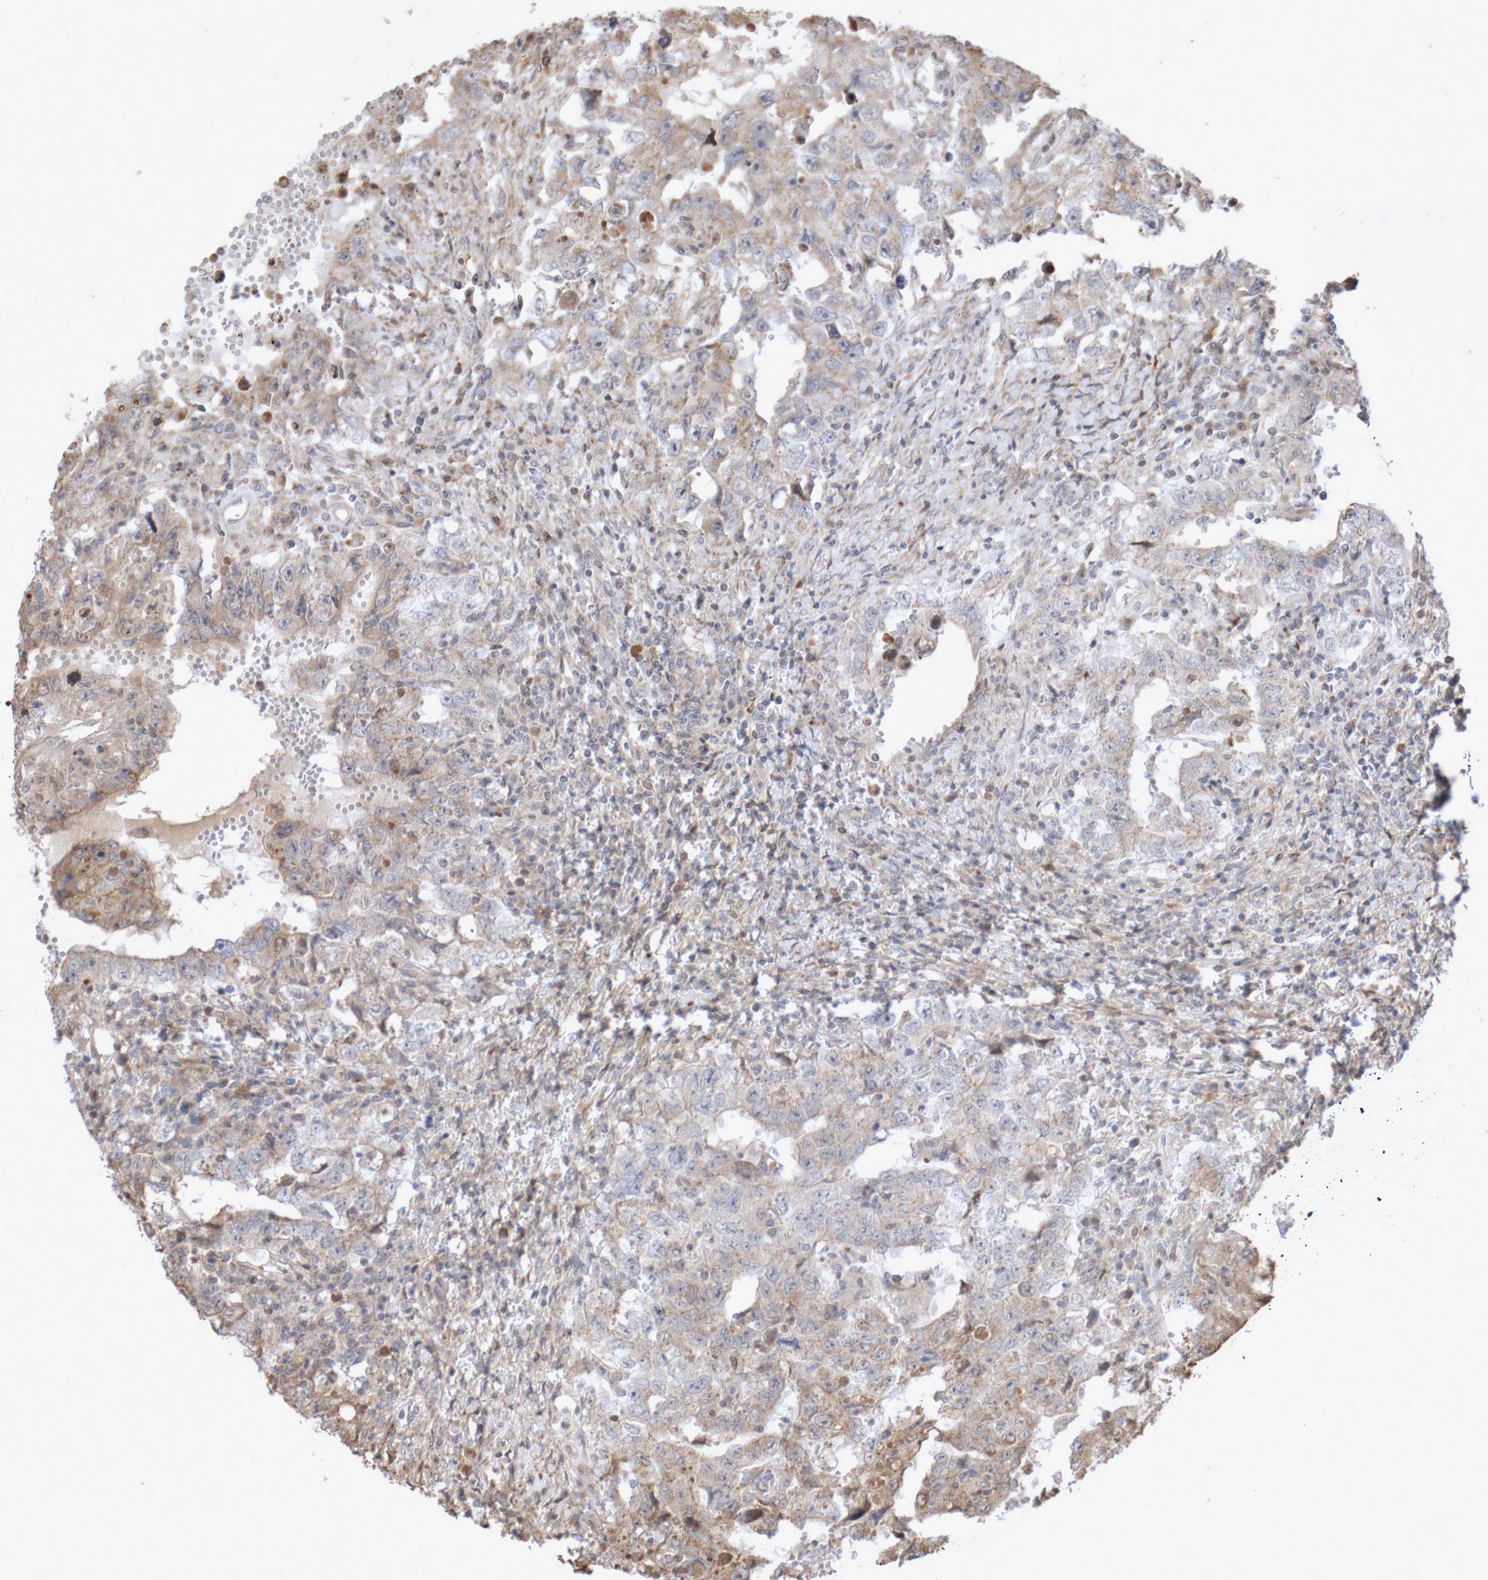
{"staining": {"intensity": "weak", "quantity": "25%-75%", "location": "cytoplasmic/membranous"}, "tissue": "testis cancer", "cell_type": "Tumor cells", "image_type": "cancer", "snomed": [{"axis": "morphology", "description": "Carcinoma, Embryonal, NOS"}, {"axis": "topography", "description": "Testis"}], "caption": "There is low levels of weak cytoplasmic/membranous positivity in tumor cells of embryonal carcinoma (testis), as demonstrated by immunohistochemical staining (brown color).", "gene": "DPH7", "patient": {"sex": "male", "age": 26}}